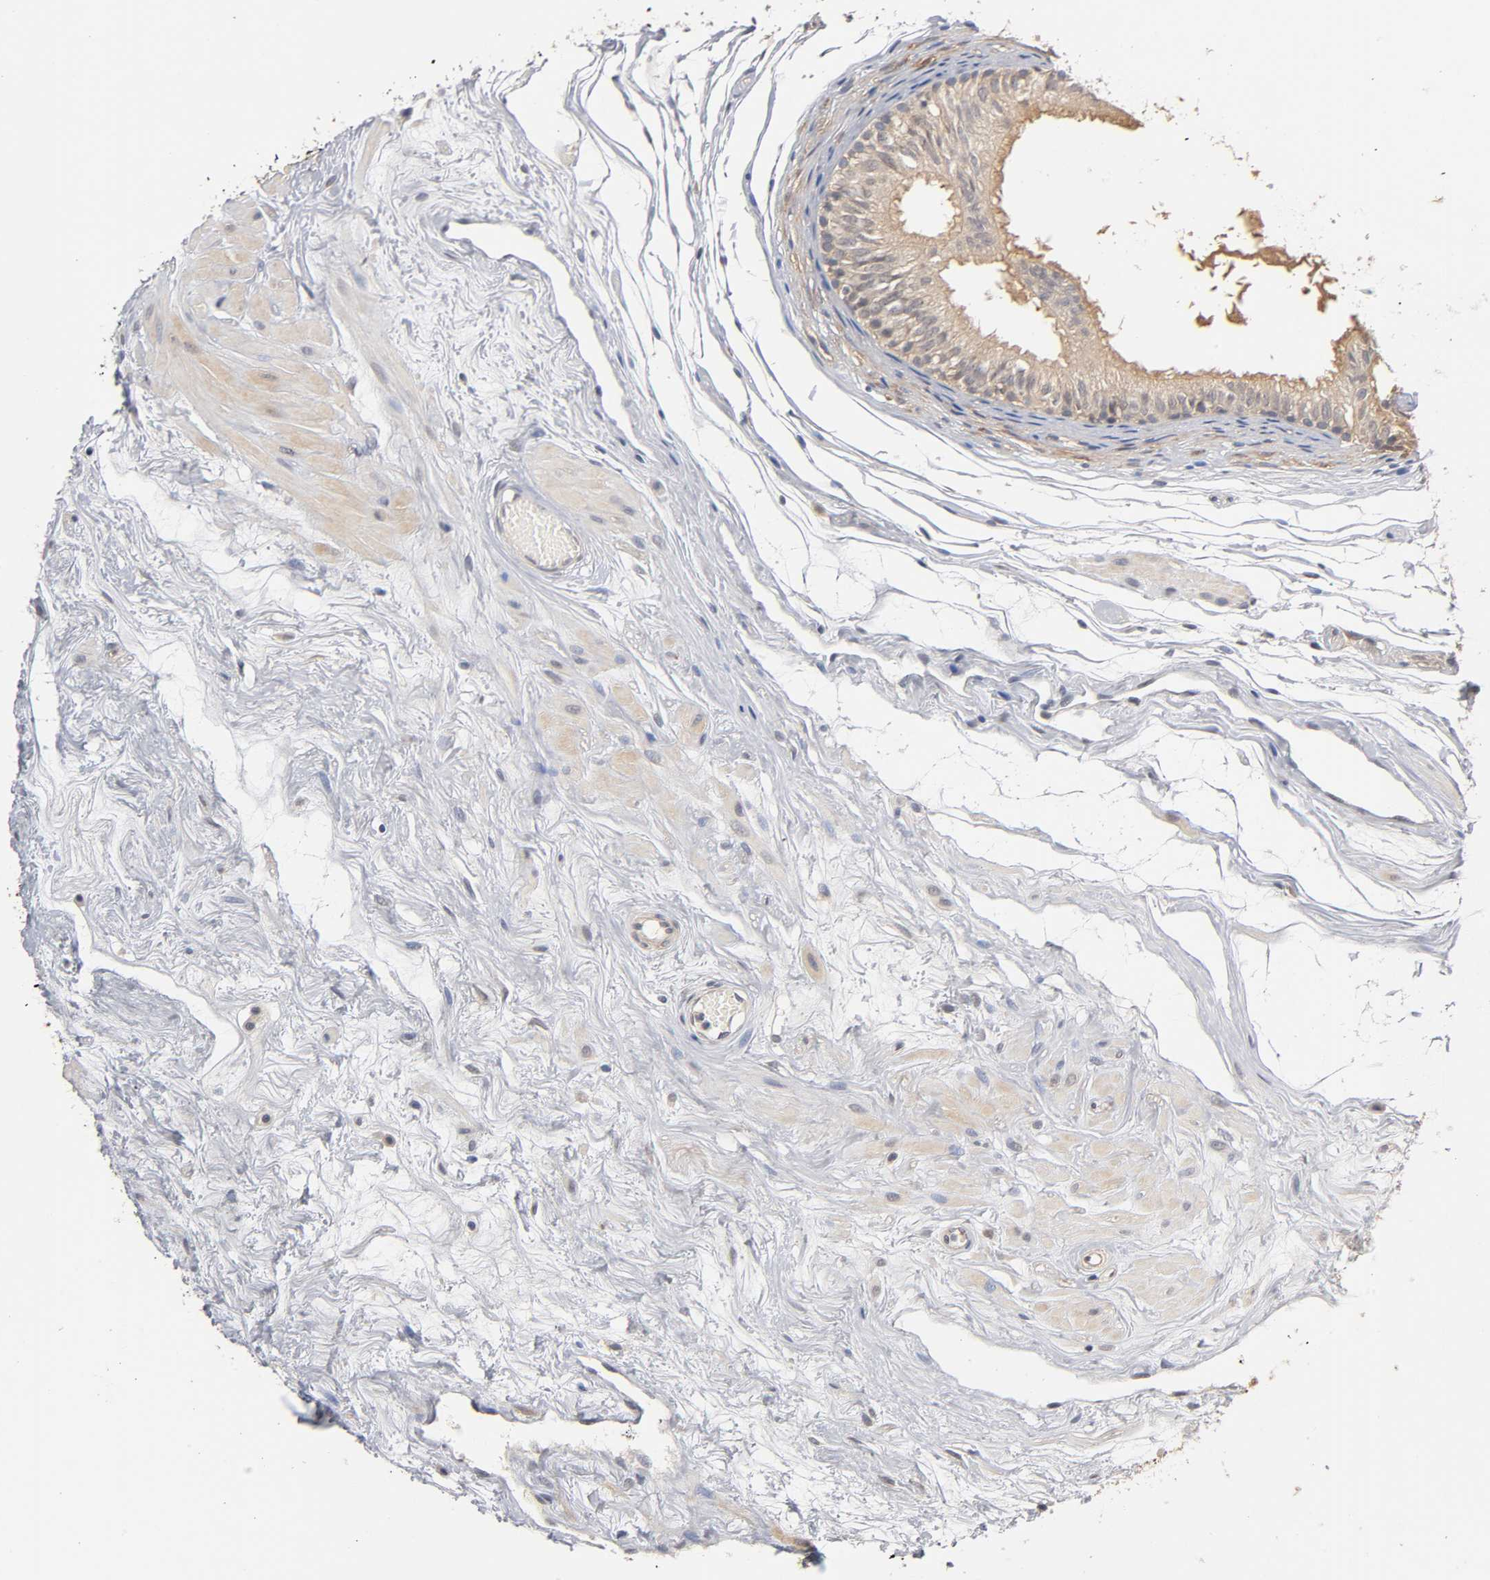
{"staining": {"intensity": "weak", "quantity": ">75%", "location": "cytoplasmic/membranous"}, "tissue": "epididymis", "cell_type": "Glandular cells", "image_type": "normal", "snomed": [{"axis": "morphology", "description": "Normal tissue, NOS"}, {"axis": "morphology", "description": "Atrophy, NOS"}, {"axis": "topography", "description": "Testis"}, {"axis": "topography", "description": "Epididymis"}], "caption": "This is a histology image of IHC staining of benign epididymis, which shows weak expression in the cytoplasmic/membranous of glandular cells.", "gene": "PDE5A", "patient": {"sex": "male", "age": 18}}